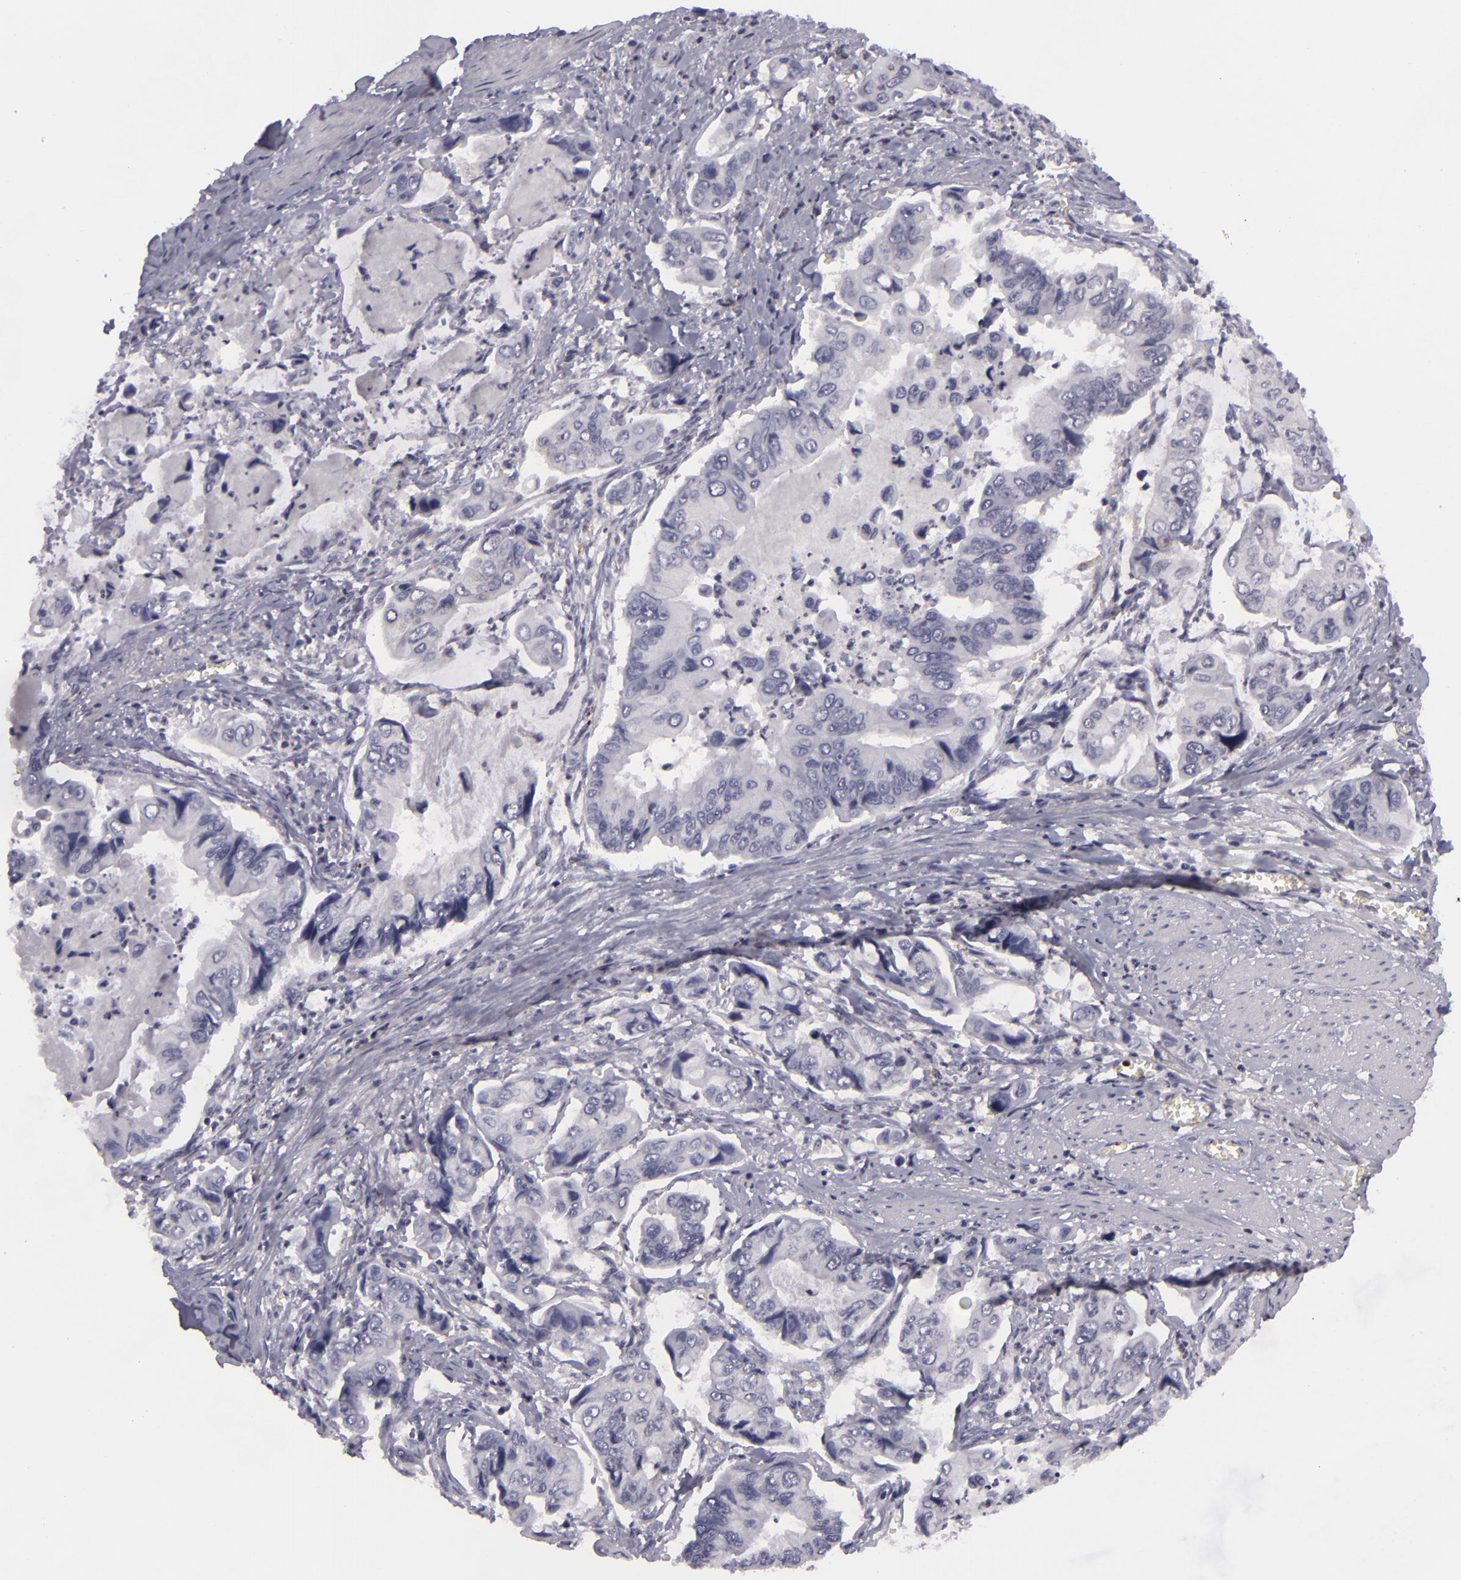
{"staining": {"intensity": "negative", "quantity": "none", "location": "none"}, "tissue": "stomach cancer", "cell_type": "Tumor cells", "image_type": "cancer", "snomed": [{"axis": "morphology", "description": "Adenocarcinoma, NOS"}, {"axis": "topography", "description": "Stomach, upper"}], "caption": "A micrograph of human stomach cancer (adenocarcinoma) is negative for staining in tumor cells.", "gene": "KCNAB2", "patient": {"sex": "male", "age": 80}}